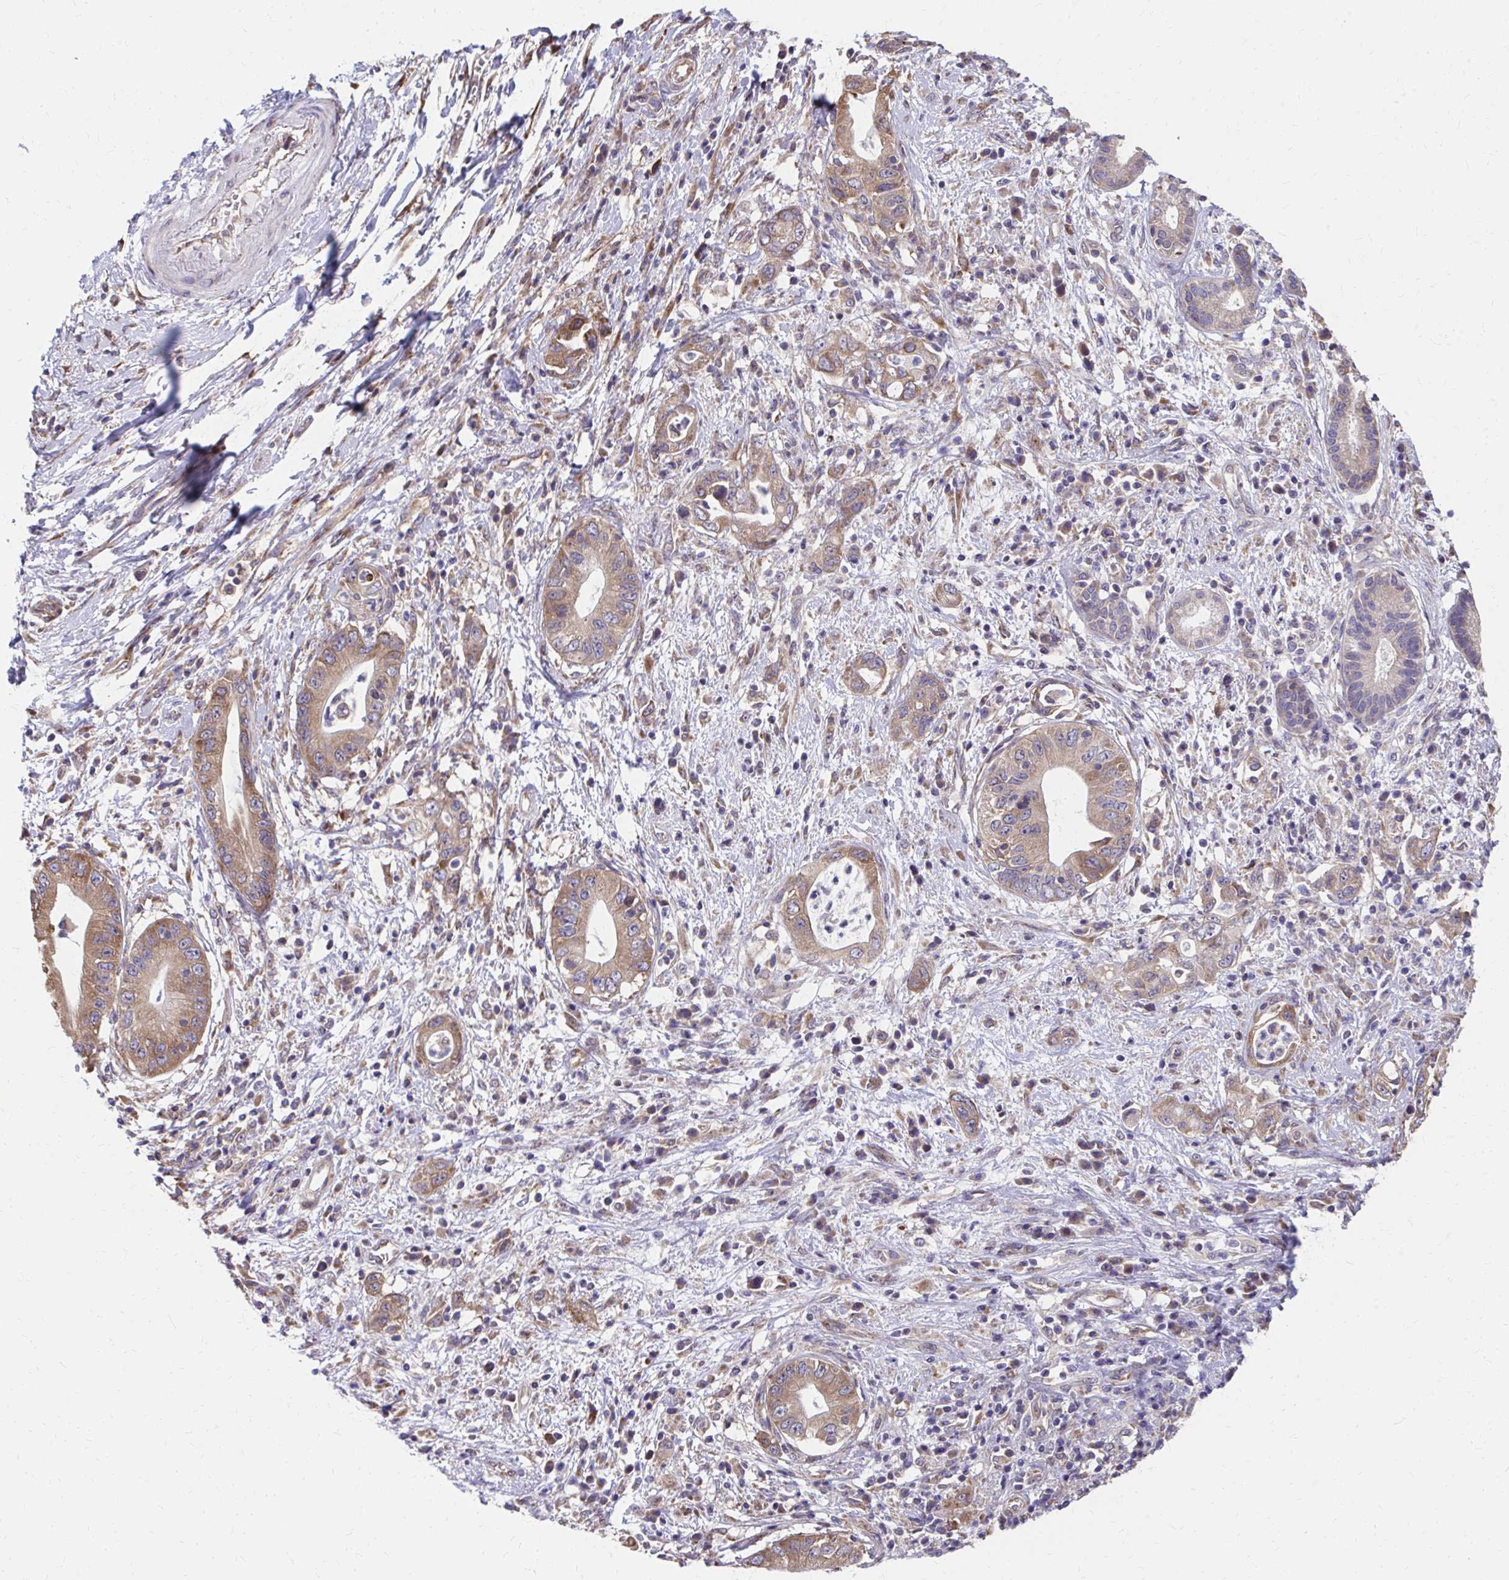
{"staining": {"intensity": "moderate", "quantity": ">75%", "location": "cytoplasmic/membranous"}, "tissue": "pancreatic cancer", "cell_type": "Tumor cells", "image_type": "cancer", "snomed": [{"axis": "morphology", "description": "Adenocarcinoma, NOS"}, {"axis": "topography", "description": "Pancreas"}], "caption": "Protein staining of pancreatic cancer (adenocarcinoma) tissue demonstrates moderate cytoplasmic/membranous staining in approximately >75% of tumor cells.", "gene": "ZNF778", "patient": {"sex": "female", "age": 72}}